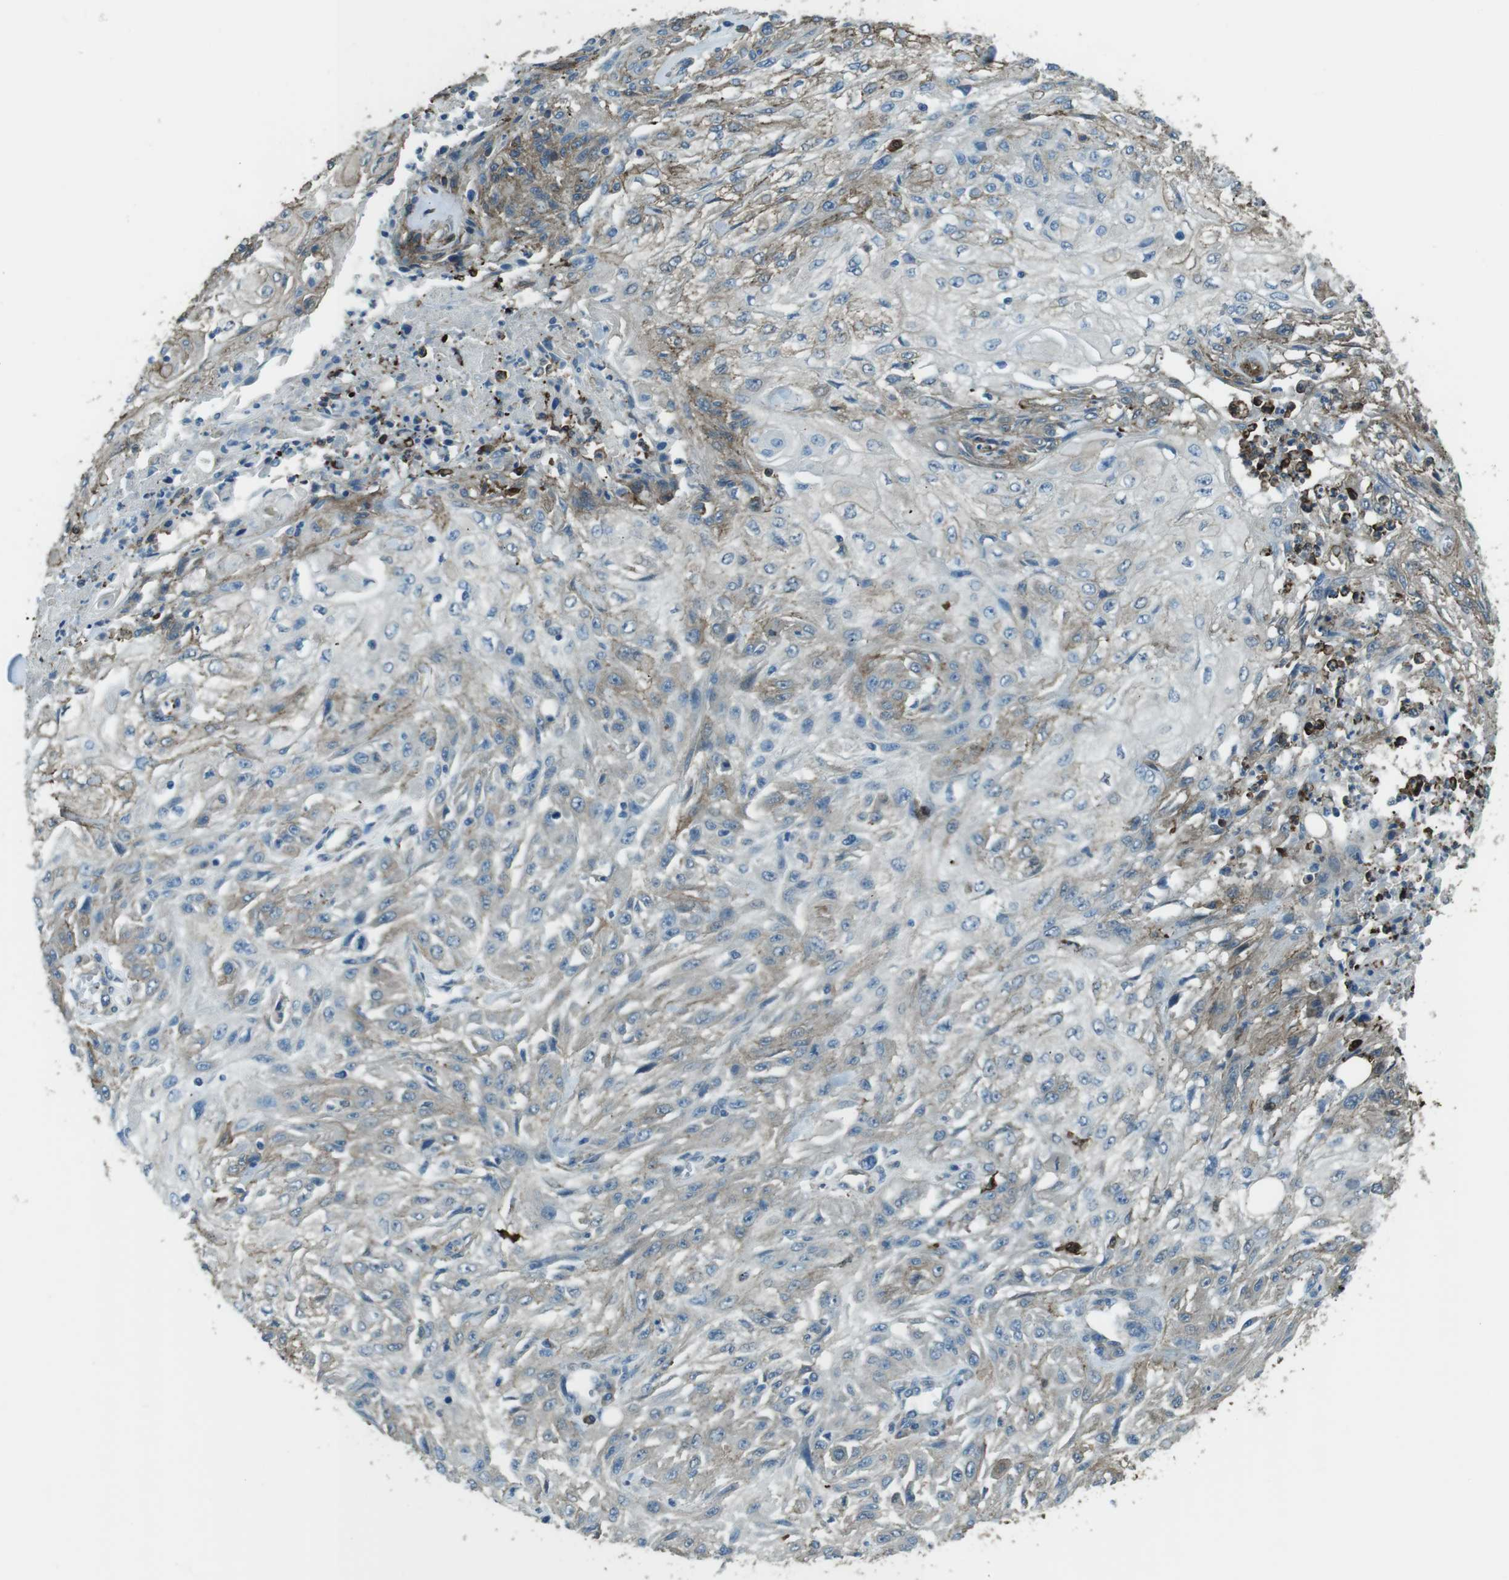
{"staining": {"intensity": "moderate", "quantity": "25%-75%", "location": "cytoplasmic/membranous"}, "tissue": "skin cancer", "cell_type": "Tumor cells", "image_type": "cancer", "snomed": [{"axis": "morphology", "description": "Squamous cell carcinoma, NOS"}, {"axis": "topography", "description": "Skin"}], "caption": "Human skin cancer (squamous cell carcinoma) stained with a protein marker demonstrates moderate staining in tumor cells.", "gene": "SFT2D1", "patient": {"sex": "male", "age": 75}}